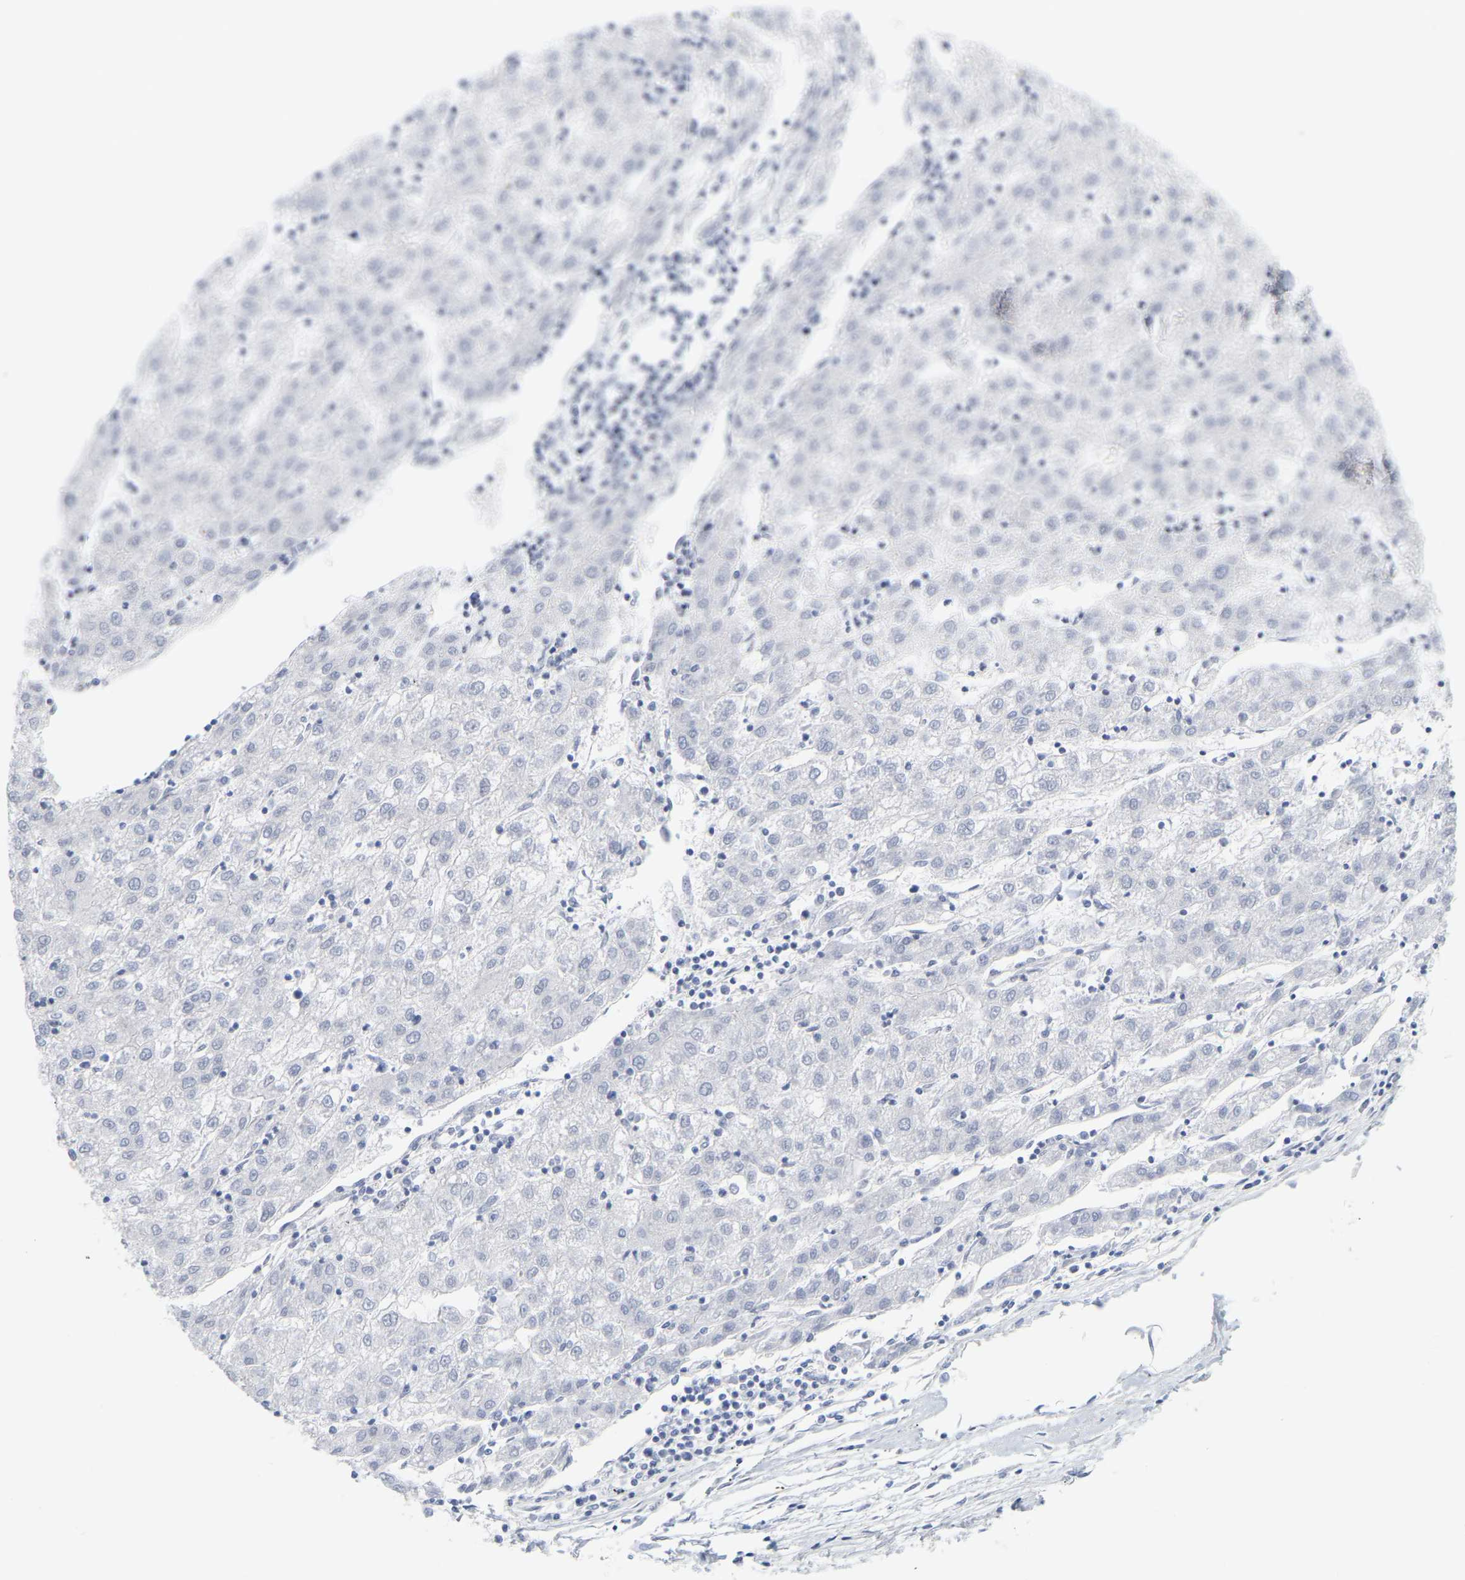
{"staining": {"intensity": "negative", "quantity": "none", "location": "none"}, "tissue": "liver cancer", "cell_type": "Tumor cells", "image_type": "cancer", "snomed": [{"axis": "morphology", "description": "Carcinoma, Hepatocellular, NOS"}, {"axis": "topography", "description": "Liver"}], "caption": "Immunohistochemical staining of liver hepatocellular carcinoma reveals no significant positivity in tumor cells.", "gene": "RAPH1", "patient": {"sex": "male", "age": 72}}